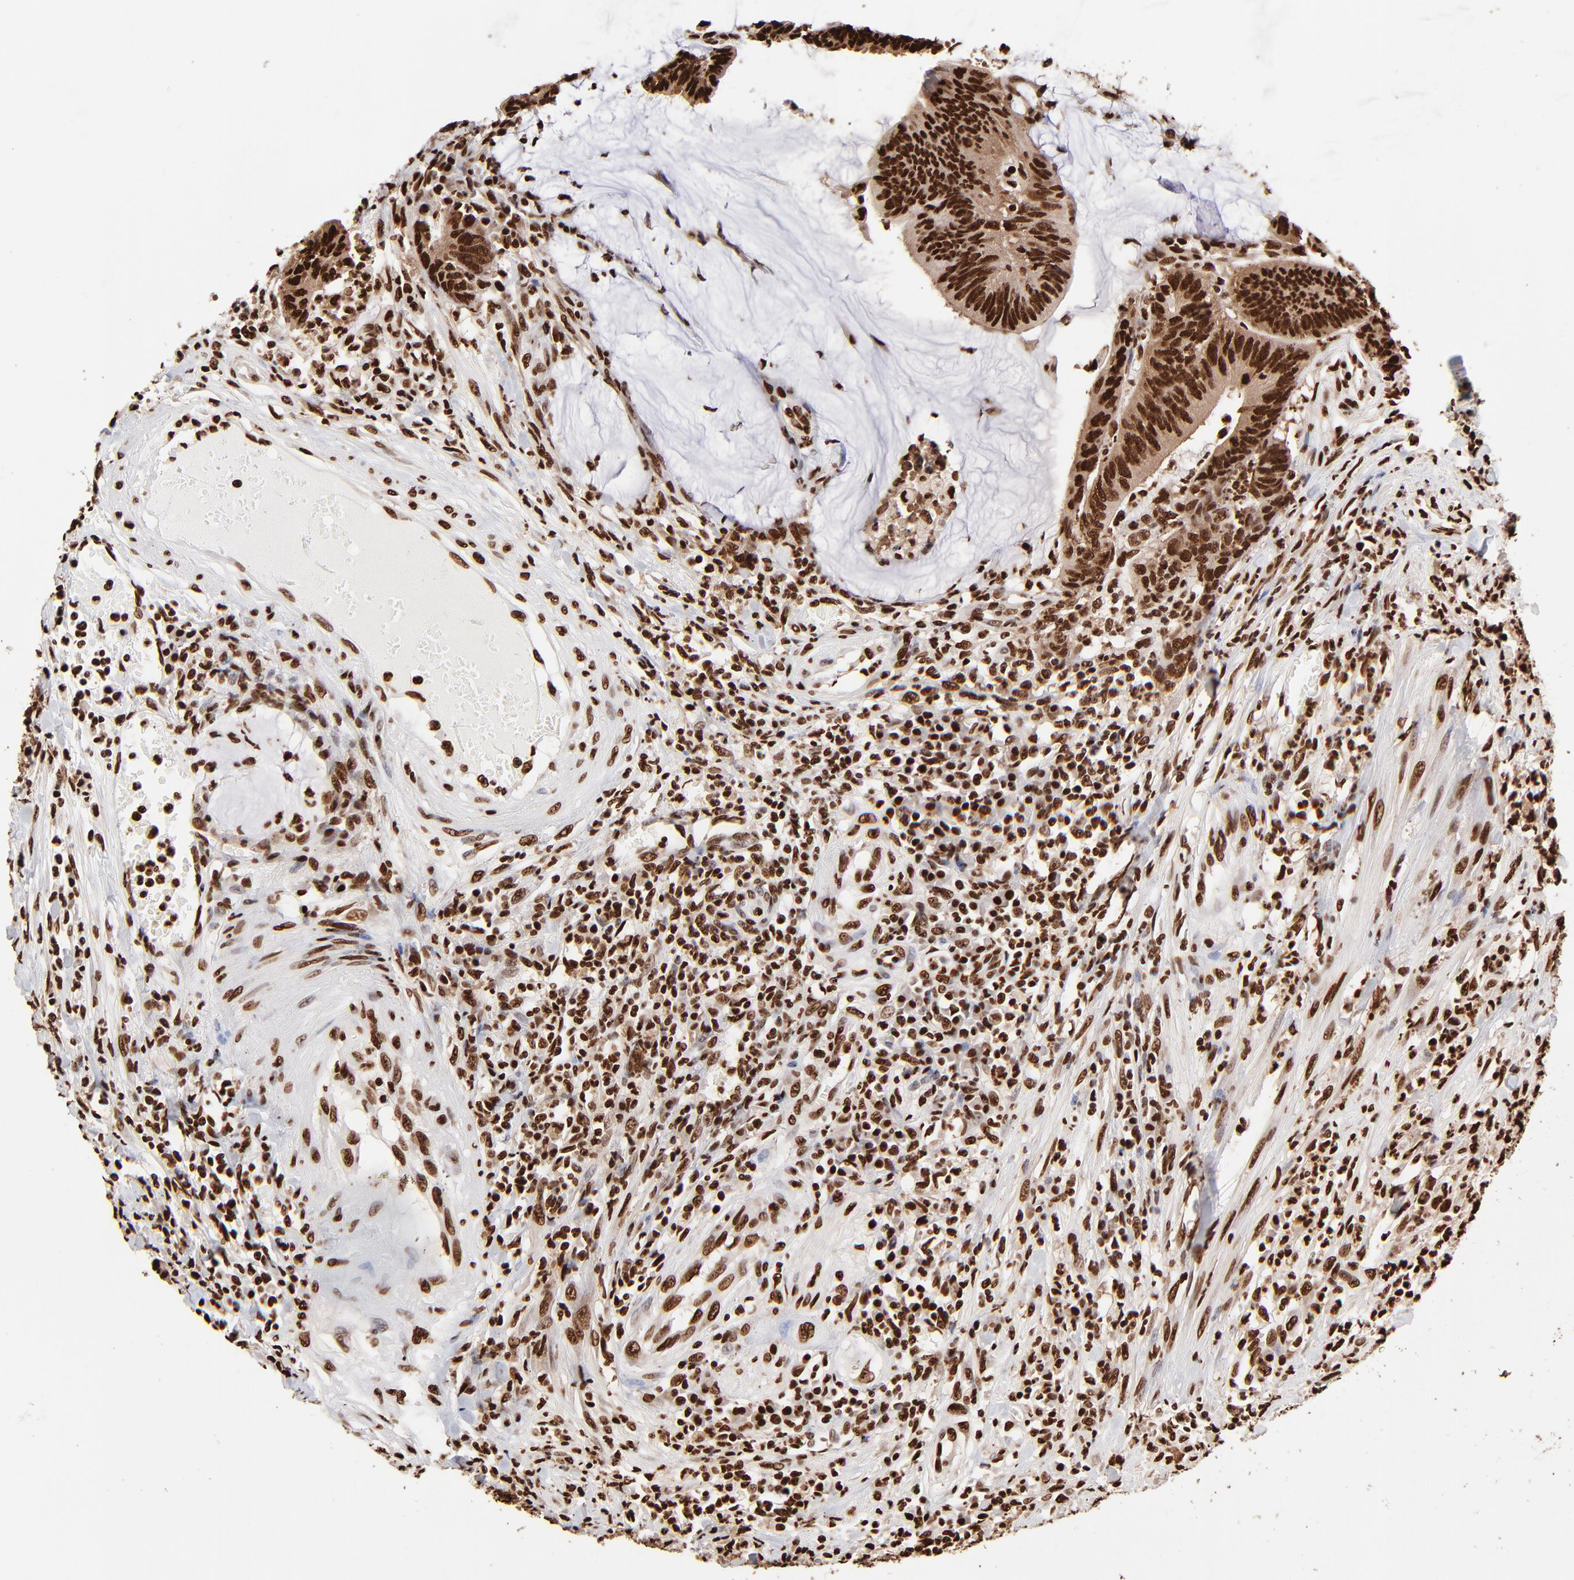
{"staining": {"intensity": "strong", "quantity": ">75%", "location": "cytoplasmic/membranous,nuclear"}, "tissue": "colorectal cancer", "cell_type": "Tumor cells", "image_type": "cancer", "snomed": [{"axis": "morphology", "description": "Adenocarcinoma, NOS"}, {"axis": "topography", "description": "Rectum"}], "caption": "Immunohistochemistry photomicrograph of colorectal cancer stained for a protein (brown), which shows high levels of strong cytoplasmic/membranous and nuclear positivity in about >75% of tumor cells.", "gene": "ZNF544", "patient": {"sex": "female", "age": 66}}